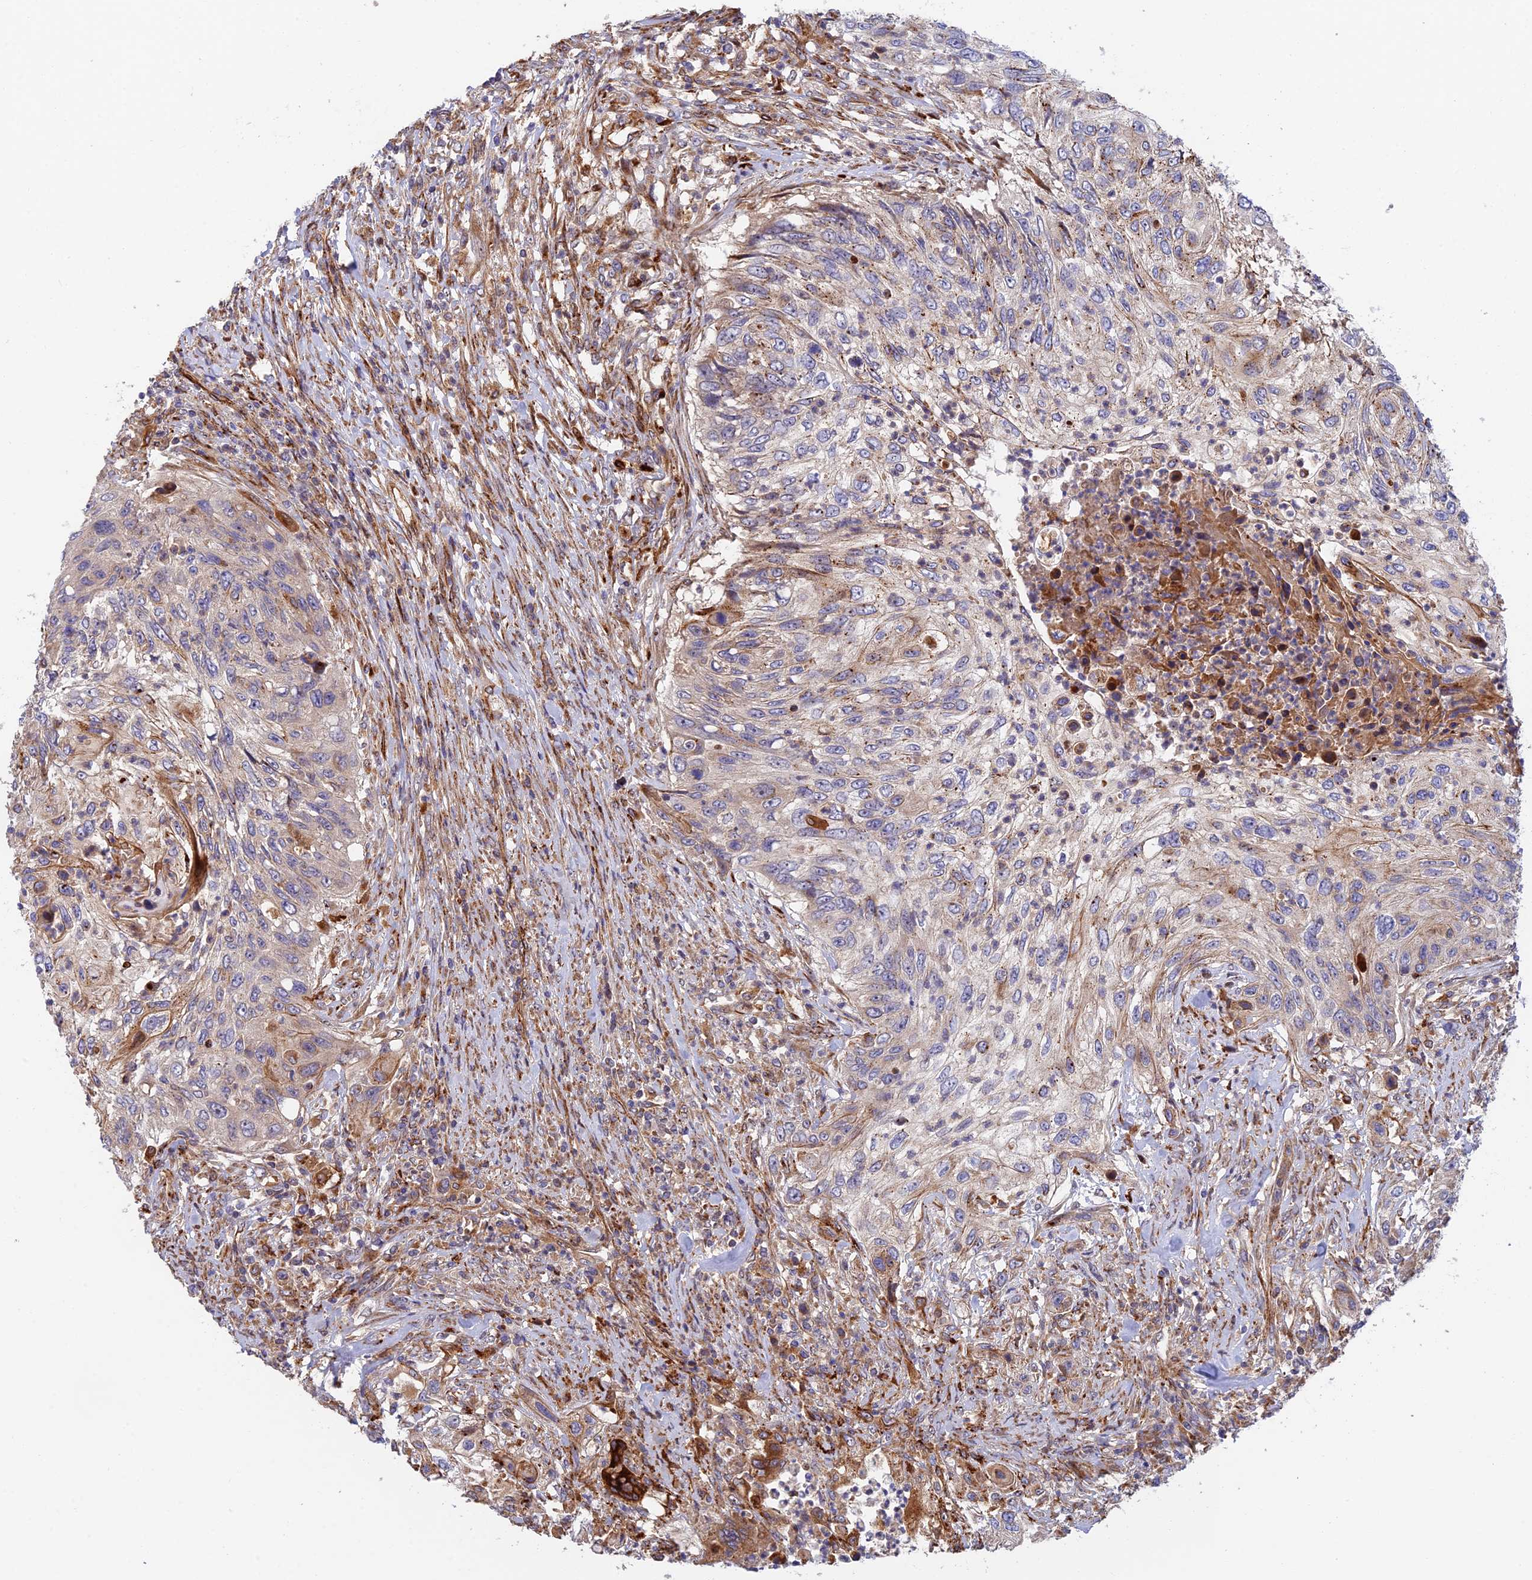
{"staining": {"intensity": "weak", "quantity": "<25%", "location": "cytoplasmic/membranous"}, "tissue": "urothelial cancer", "cell_type": "Tumor cells", "image_type": "cancer", "snomed": [{"axis": "morphology", "description": "Urothelial carcinoma, High grade"}, {"axis": "topography", "description": "Urinary bladder"}], "caption": "Immunohistochemistry image of urothelial cancer stained for a protein (brown), which demonstrates no expression in tumor cells. Brightfield microscopy of IHC stained with DAB (brown) and hematoxylin (blue), captured at high magnification.", "gene": "PPP2R3C", "patient": {"sex": "female", "age": 60}}